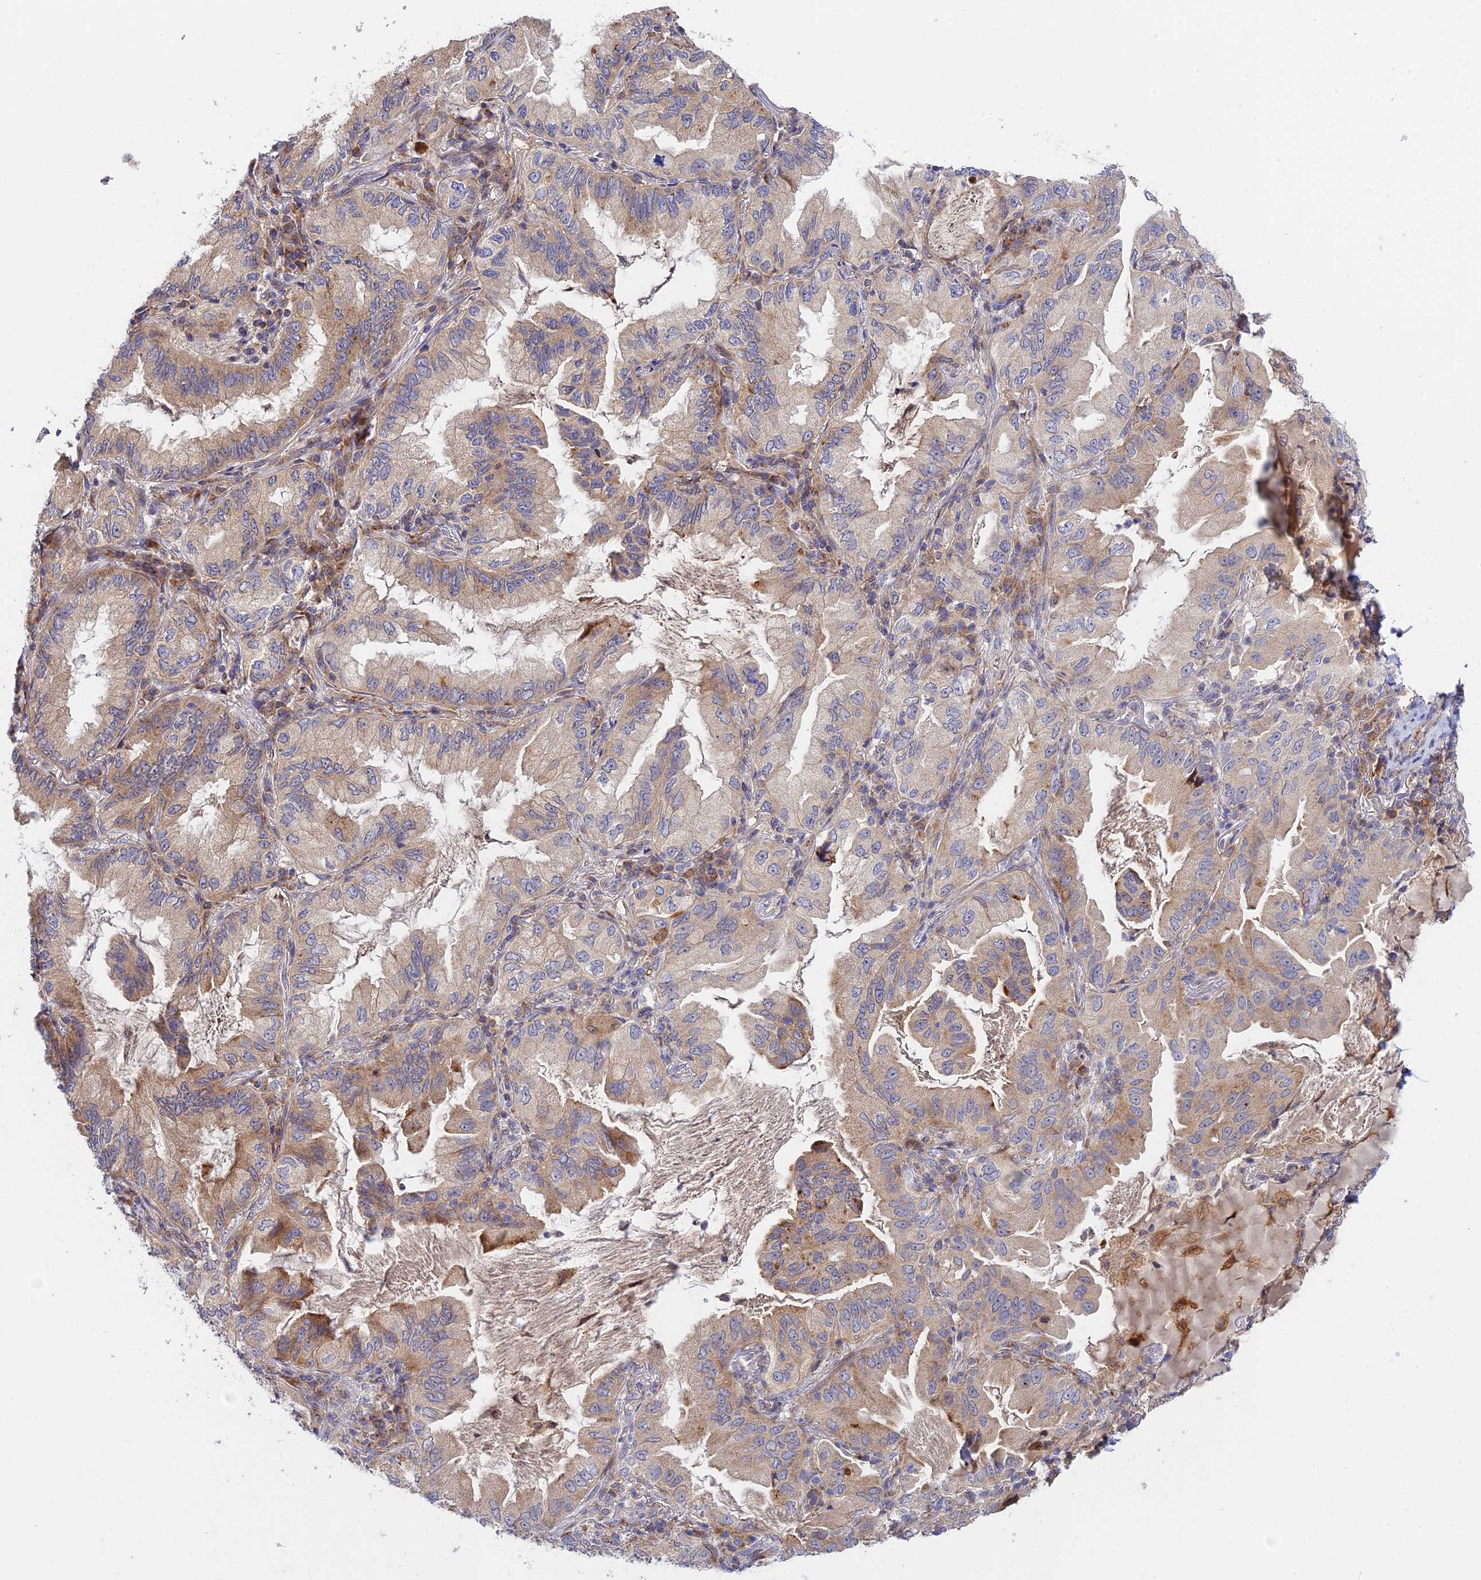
{"staining": {"intensity": "weak", "quantity": "25%-75%", "location": "cytoplasmic/membranous"}, "tissue": "lung cancer", "cell_type": "Tumor cells", "image_type": "cancer", "snomed": [{"axis": "morphology", "description": "Adenocarcinoma, NOS"}, {"axis": "topography", "description": "Lung"}], "caption": "Weak cytoplasmic/membranous staining for a protein is identified in about 25%-75% of tumor cells of lung cancer using immunohistochemistry (IHC).", "gene": "FUOM", "patient": {"sex": "female", "age": 69}}